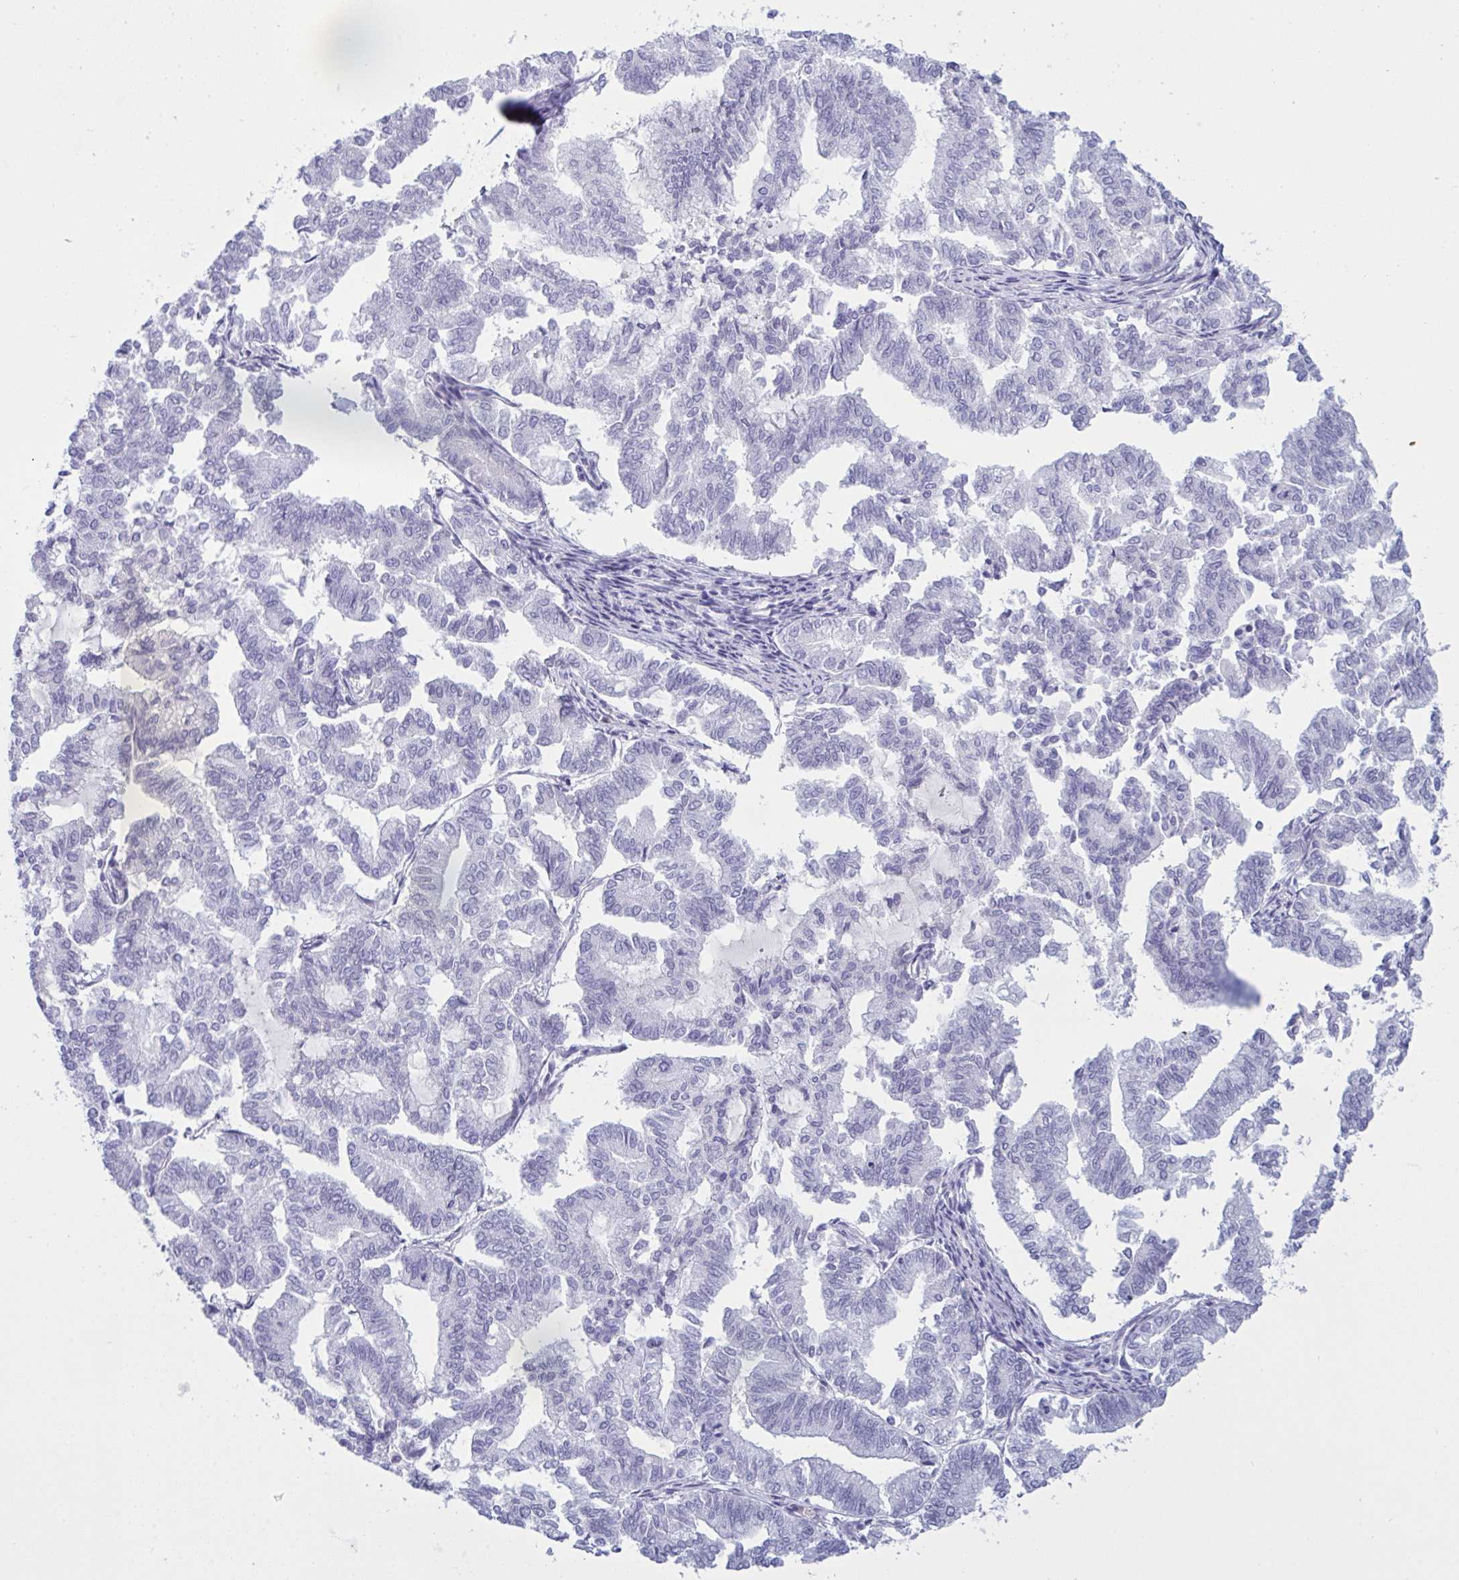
{"staining": {"intensity": "negative", "quantity": "none", "location": "none"}, "tissue": "endometrial cancer", "cell_type": "Tumor cells", "image_type": "cancer", "snomed": [{"axis": "morphology", "description": "Adenocarcinoma, NOS"}, {"axis": "topography", "description": "Endometrium"}], "caption": "Immunohistochemistry of endometrial cancer exhibits no positivity in tumor cells.", "gene": "ZNF684", "patient": {"sex": "female", "age": 79}}